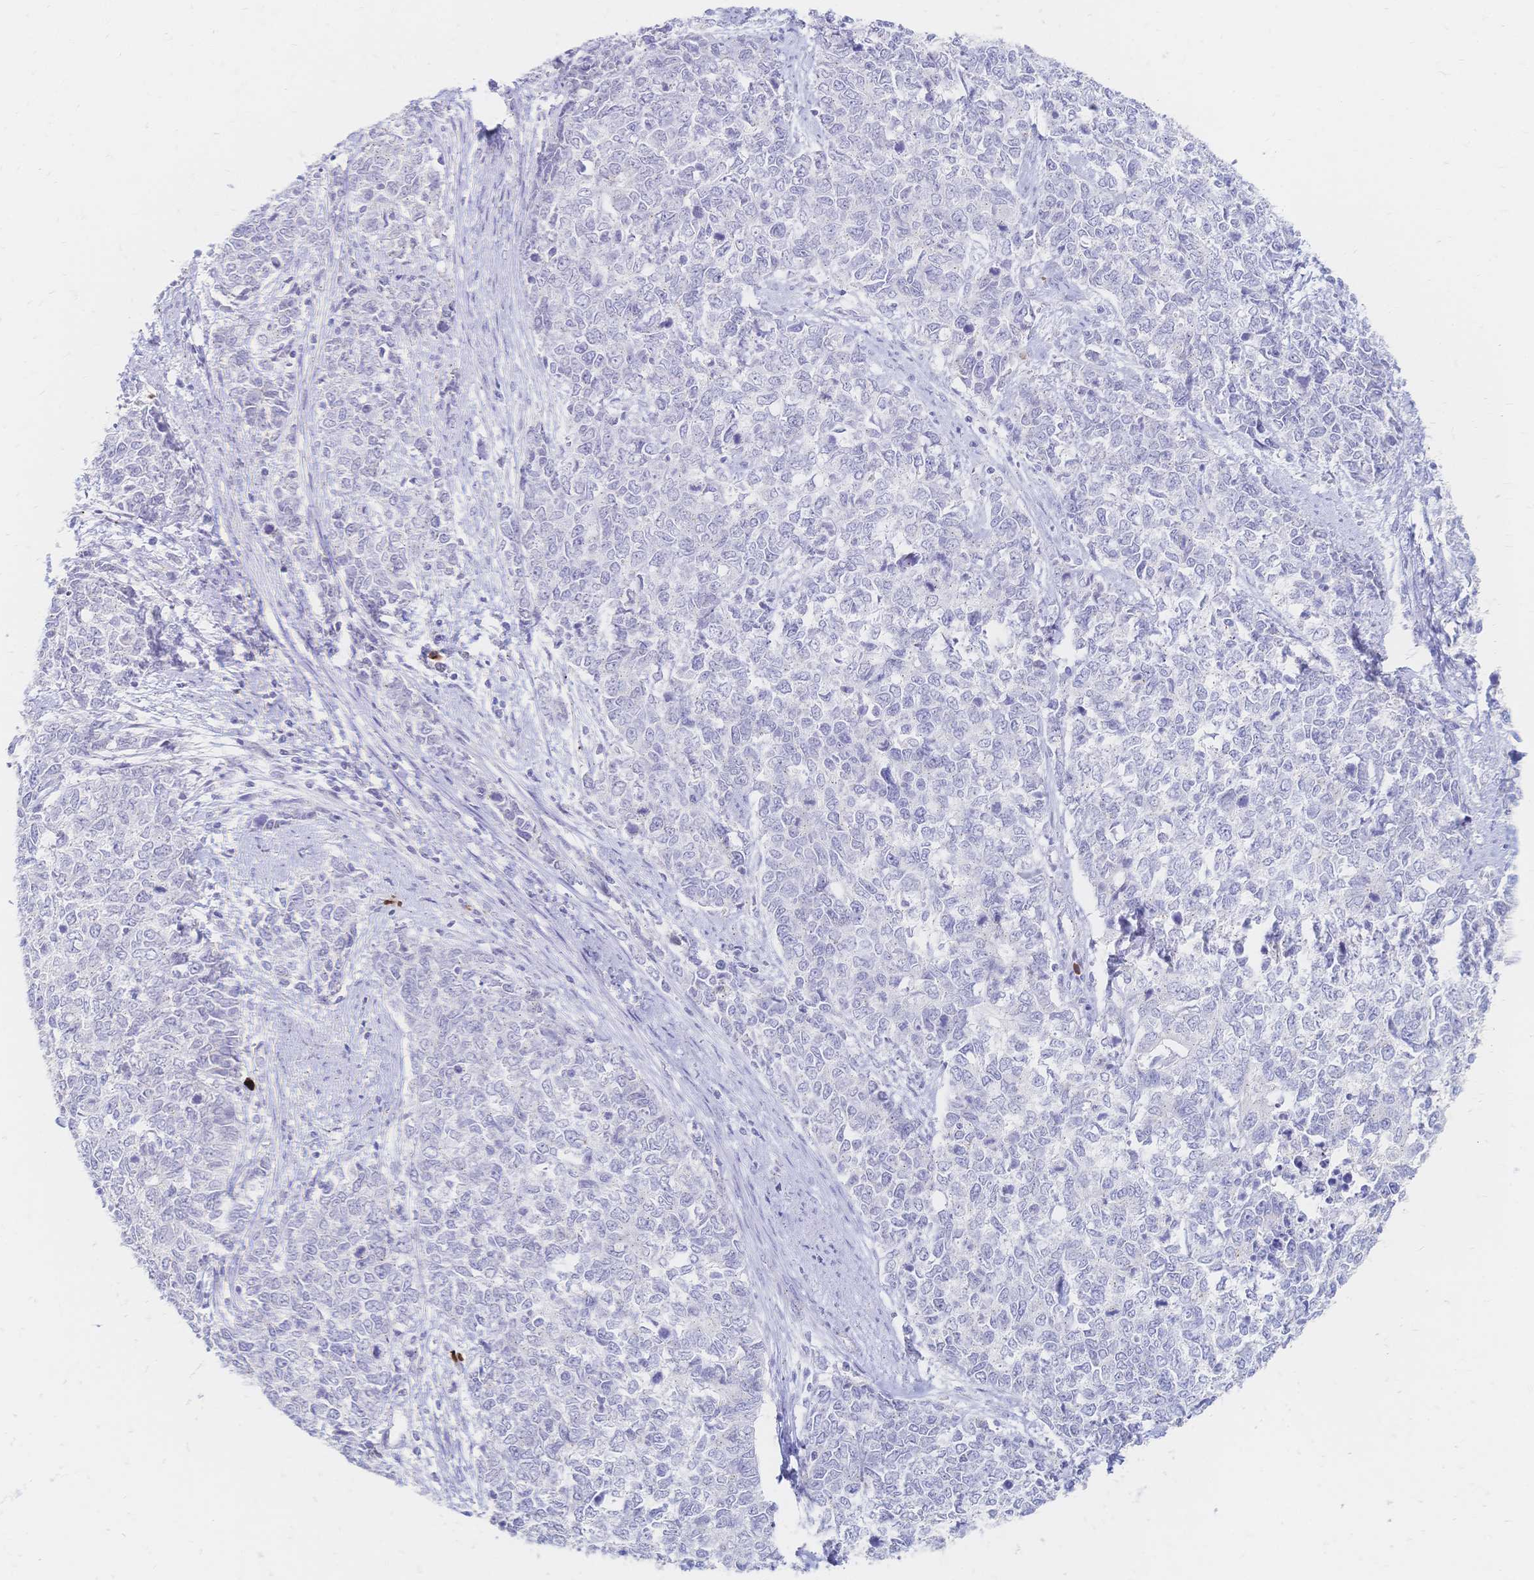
{"staining": {"intensity": "negative", "quantity": "none", "location": "none"}, "tissue": "cervical cancer", "cell_type": "Tumor cells", "image_type": "cancer", "snomed": [{"axis": "morphology", "description": "Adenocarcinoma, NOS"}, {"axis": "topography", "description": "Cervix"}], "caption": "A high-resolution image shows IHC staining of cervical cancer, which exhibits no significant staining in tumor cells. Nuclei are stained in blue.", "gene": "PSORS1C2", "patient": {"sex": "female", "age": 63}}